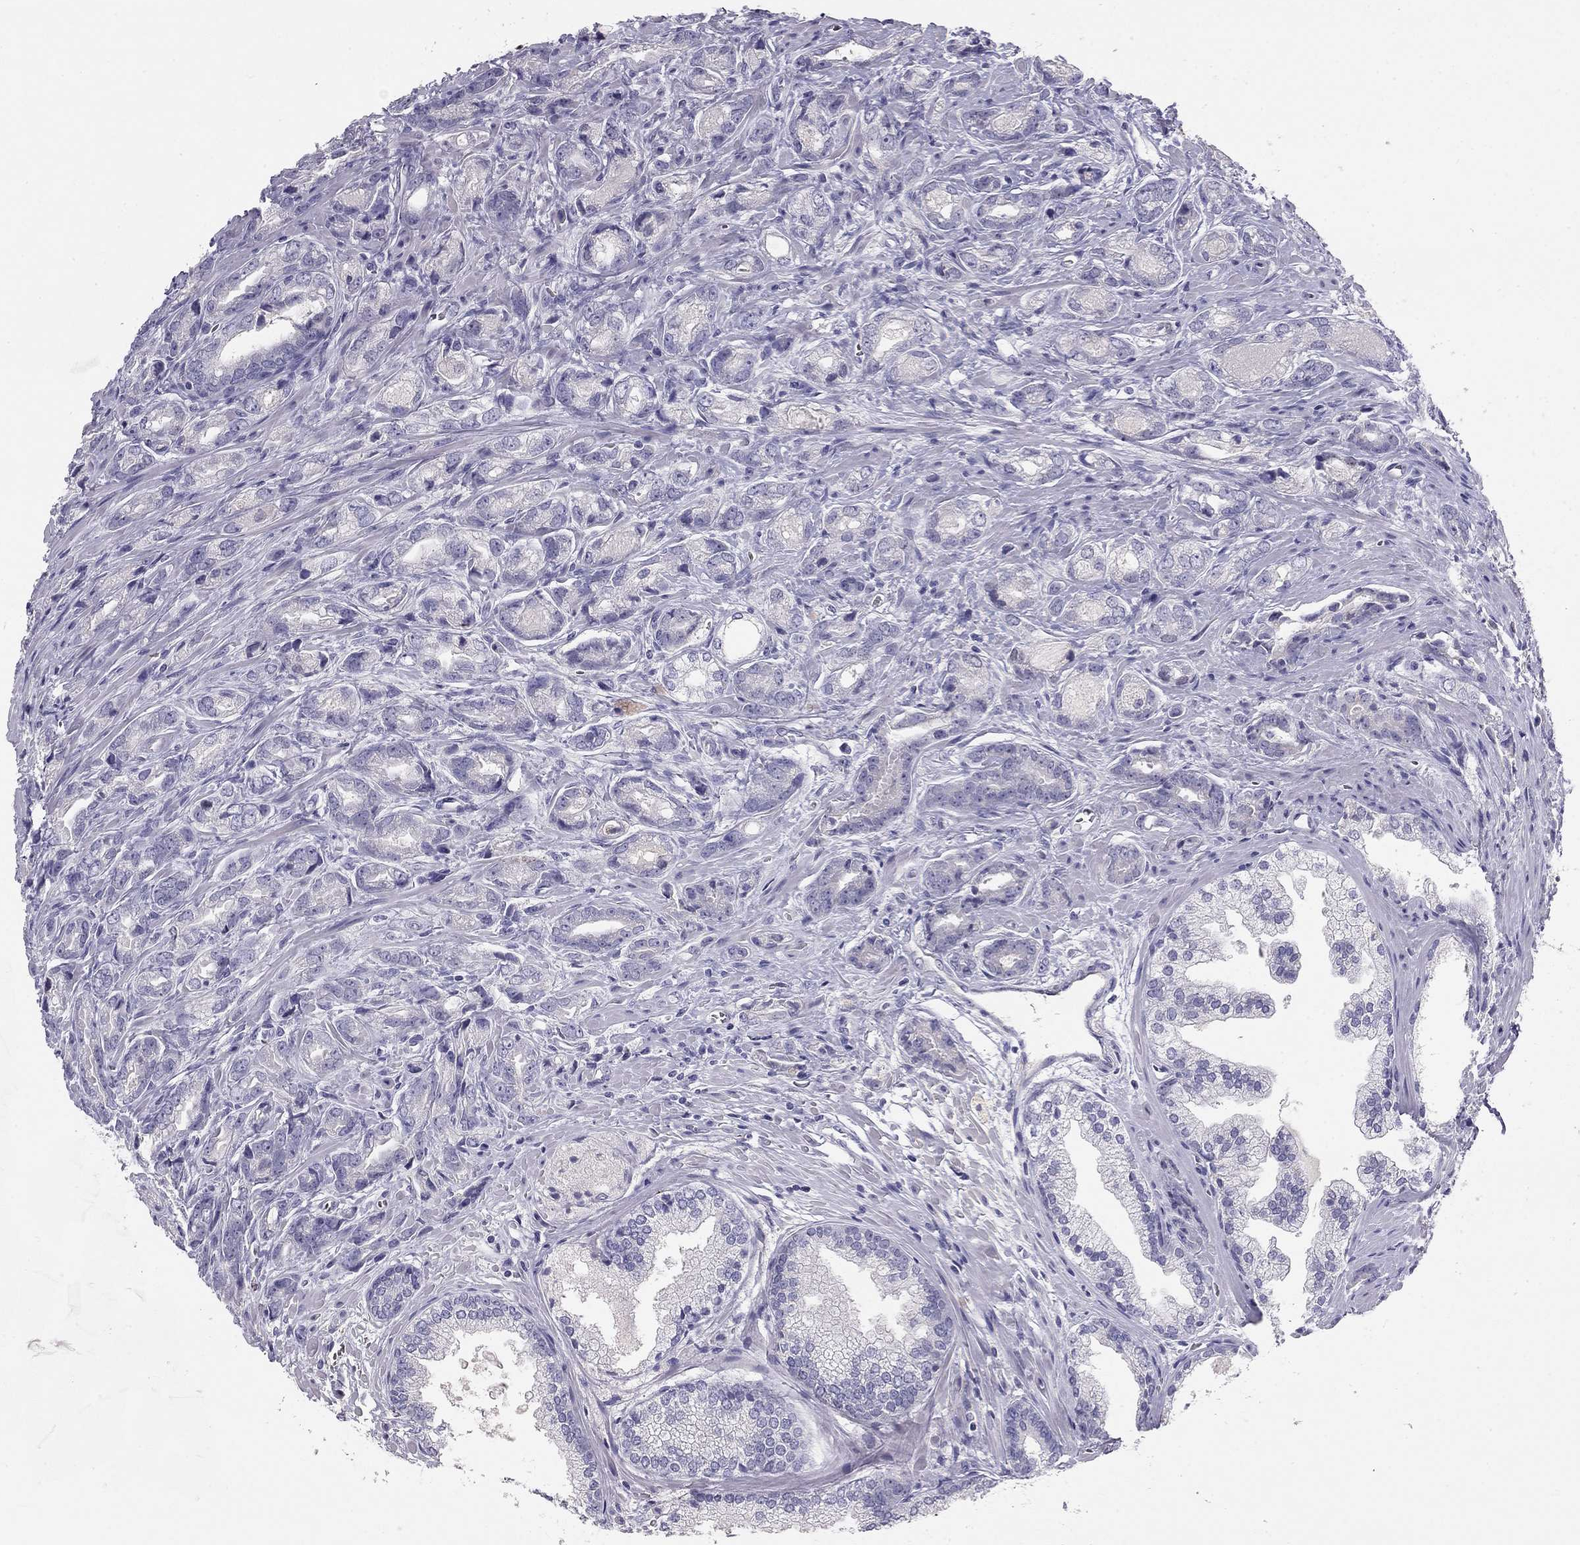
{"staining": {"intensity": "negative", "quantity": "none", "location": "none"}, "tissue": "prostate cancer", "cell_type": "Tumor cells", "image_type": "cancer", "snomed": [{"axis": "morphology", "description": "Adenocarcinoma, NOS"}, {"axis": "morphology", "description": "Adenocarcinoma, High grade"}, {"axis": "topography", "description": "Prostate"}], "caption": "Immunohistochemistry (IHC) photomicrograph of prostate adenocarcinoma stained for a protein (brown), which exhibits no staining in tumor cells.", "gene": "RHD", "patient": {"sex": "male", "age": 70}}